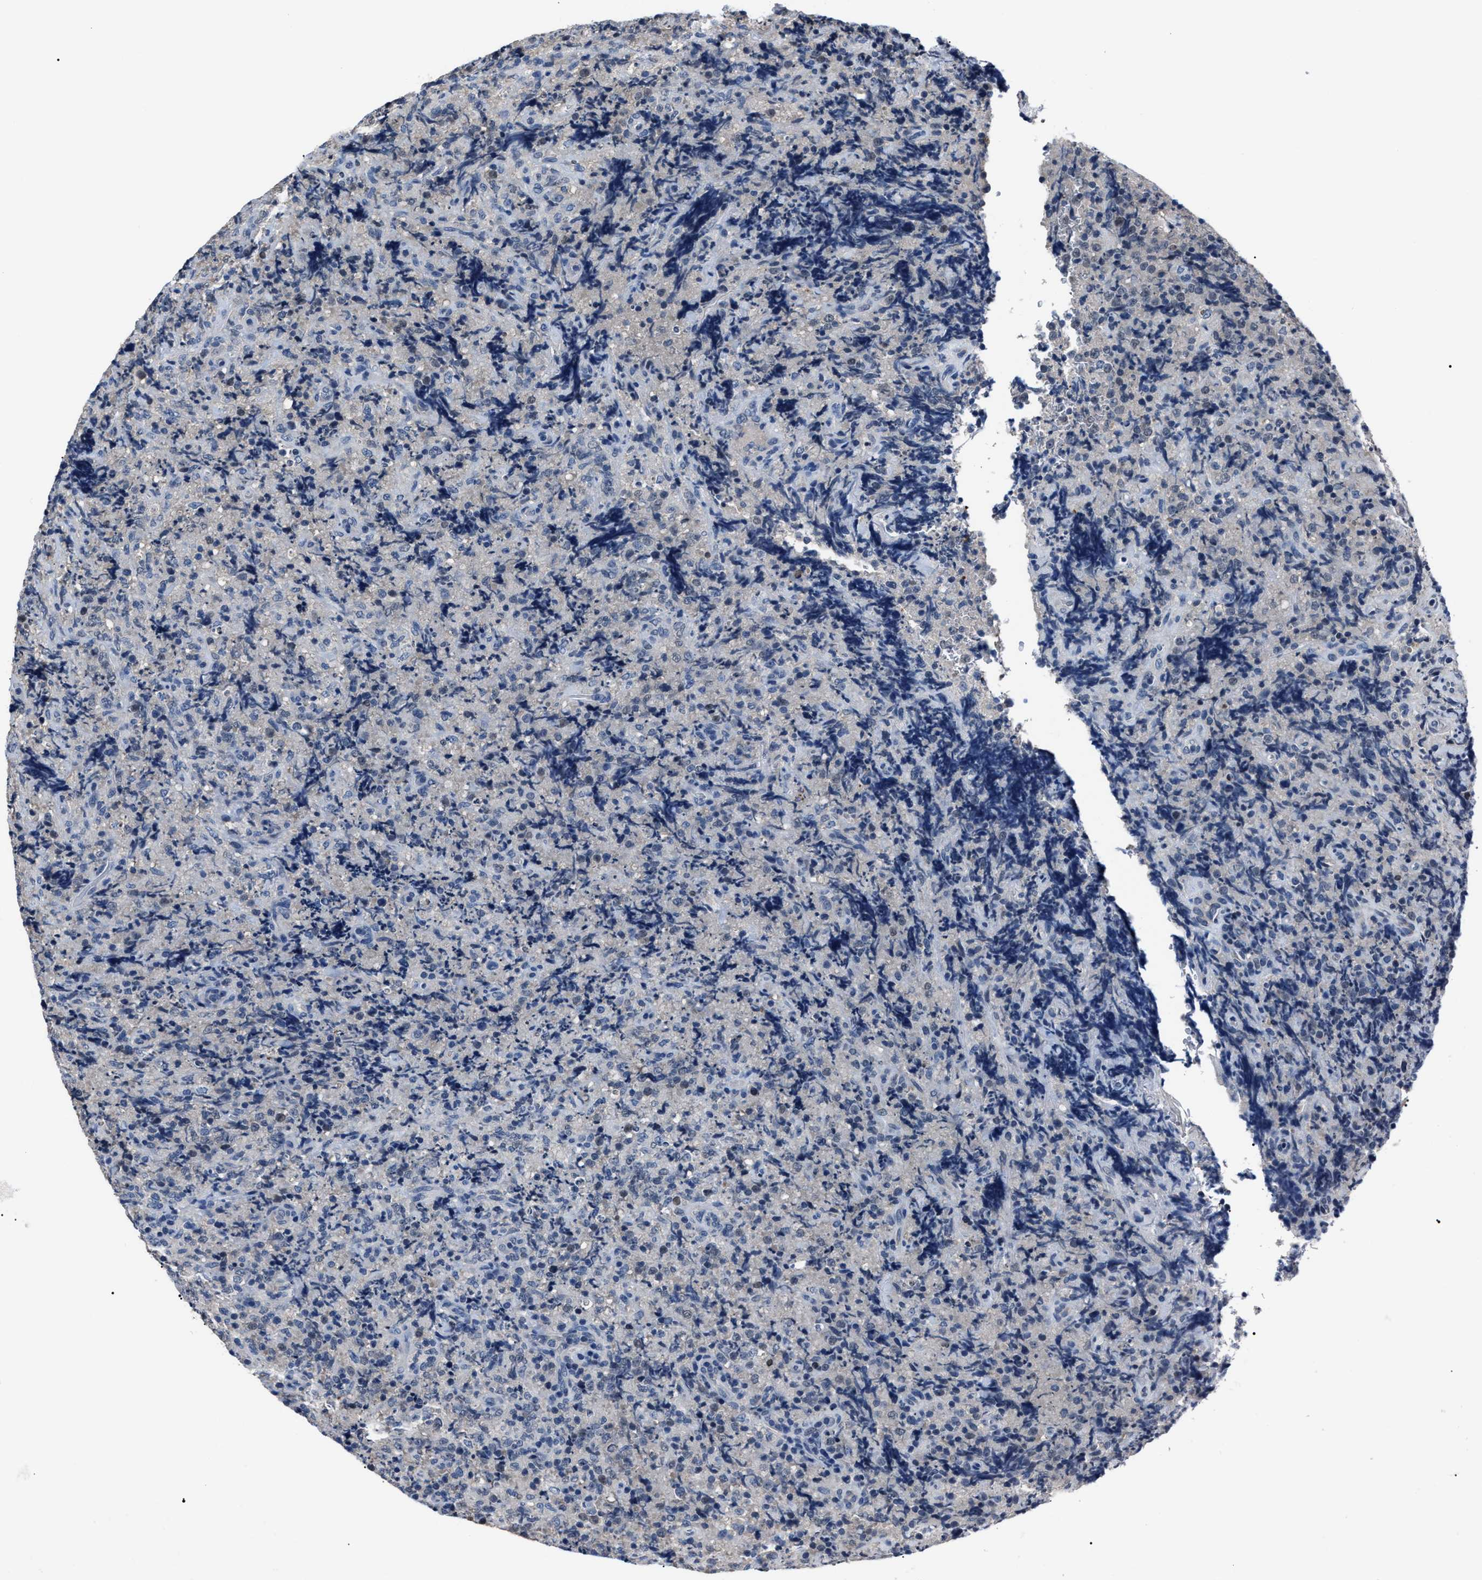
{"staining": {"intensity": "negative", "quantity": "none", "location": "none"}, "tissue": "lymphoma", "cell_type": "Tumor cells", "image_type": "cancer", "snomed": [{"axis": "morphology", "description": "Malignant lymphoma, non-Hodgkin's type, High grade"}, {"axis": "topography", "description": "Tonsil"}], "caption": "Lymphoma stained for a protein using immunohistochemistry demonstrates no staining tumor cells.", "gene": "LRWD1", "patient": {"sex": "female", "age": 36}}